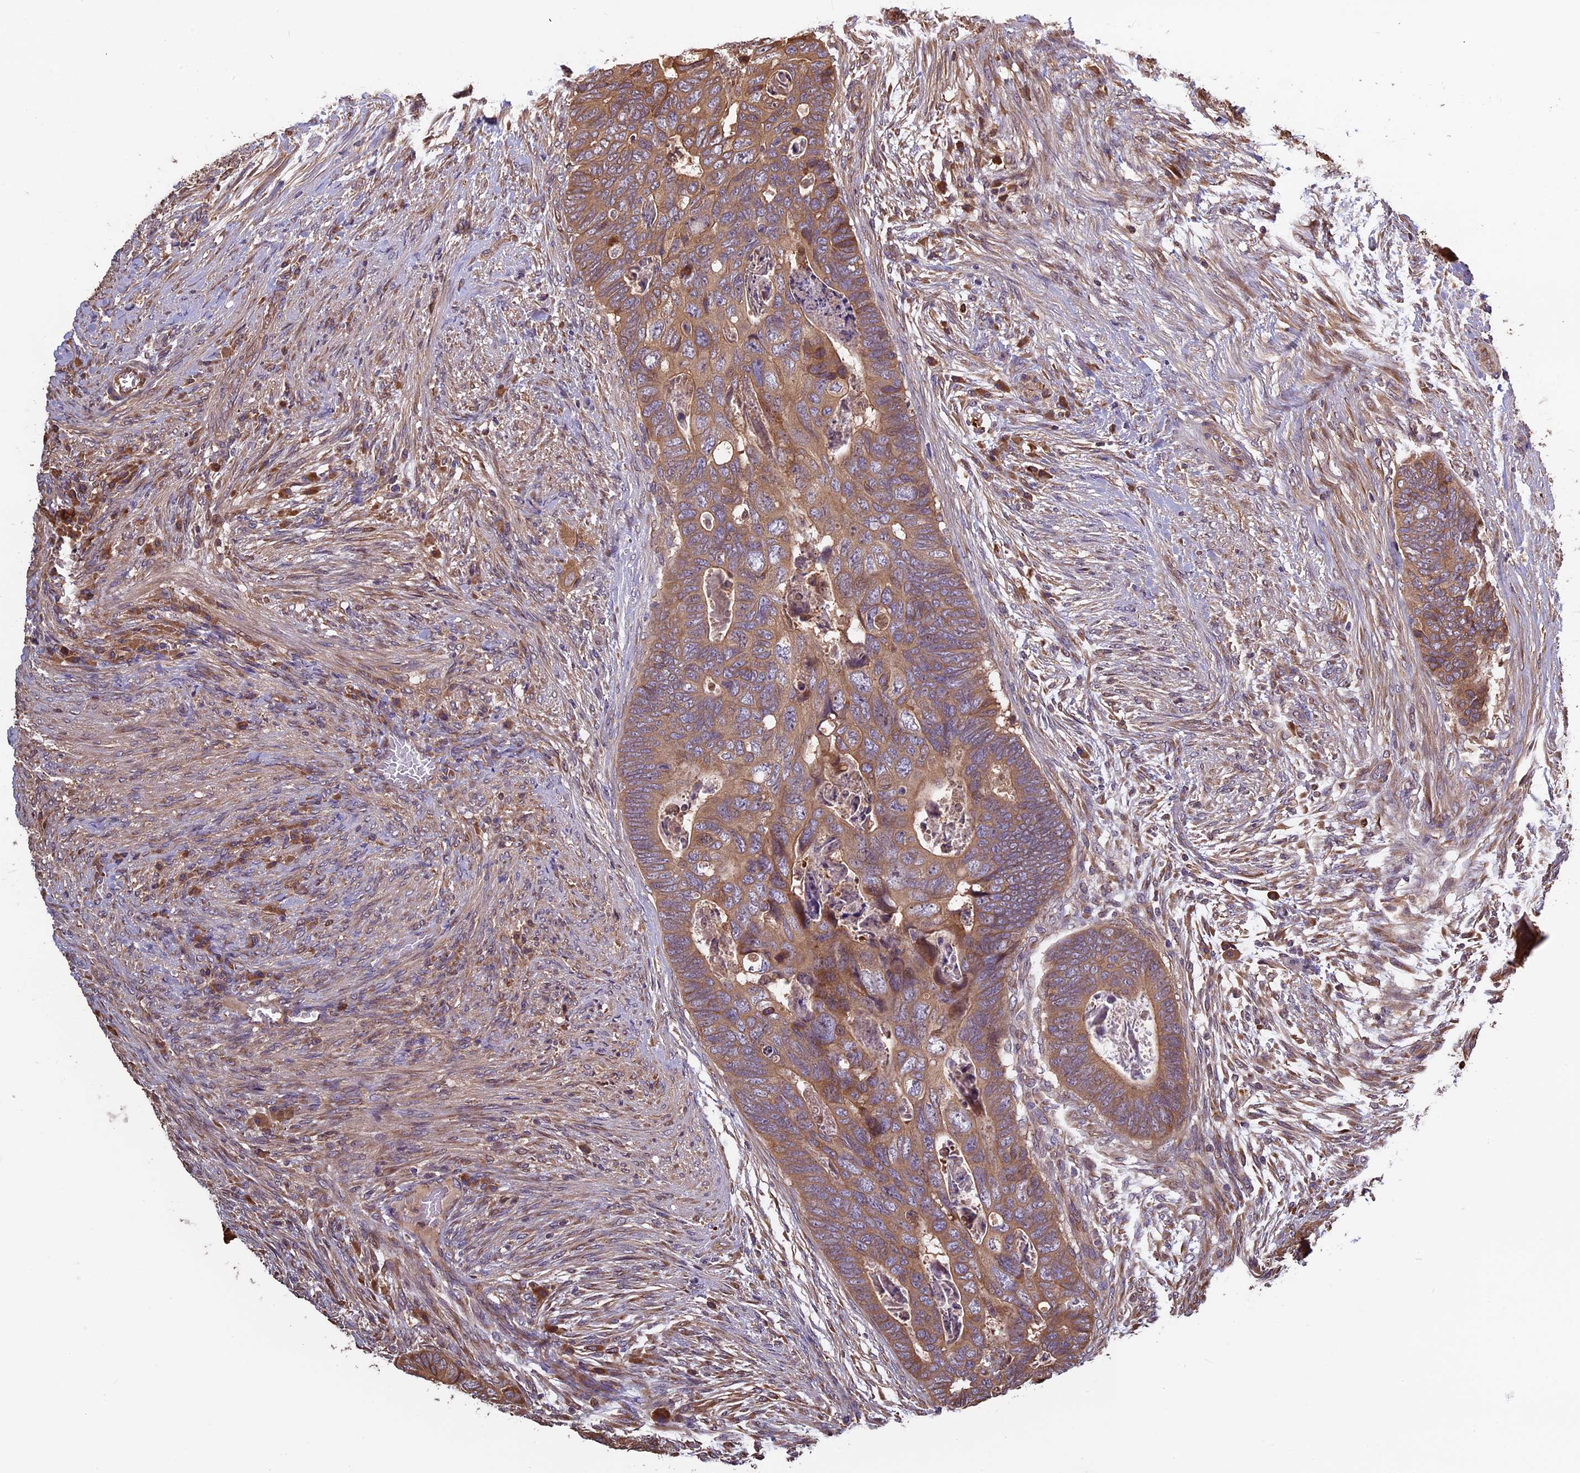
{"staining": {"intensity": "moderate", "quantity": ">75%", "location": "cytoplasmic/membranous"}, "tissue": "colorectal cancer", "cell_type": "Tumor cells", "image_type": "cancer", "snomed": [{"axis": "morphology", "description": "Adenocarcinoma, NOS"}, {"axis": "topography", "description": "Rectum"}], "caption": "Immunohistochemistry (DAB (3,3'-diaminobenzidine)) staining of human adenocarcinoma (colorectal) exhibits moderate cytoplasmic/membranous protein staining in approximately >75% of tumor cells. The protein of interest is stained brown, and the nuclei are stained in blue (DAB IHC with brightfield microscopy, high magnification).", "gene": "VWA3A", "patient": {"sex": "female", "age": 78}}